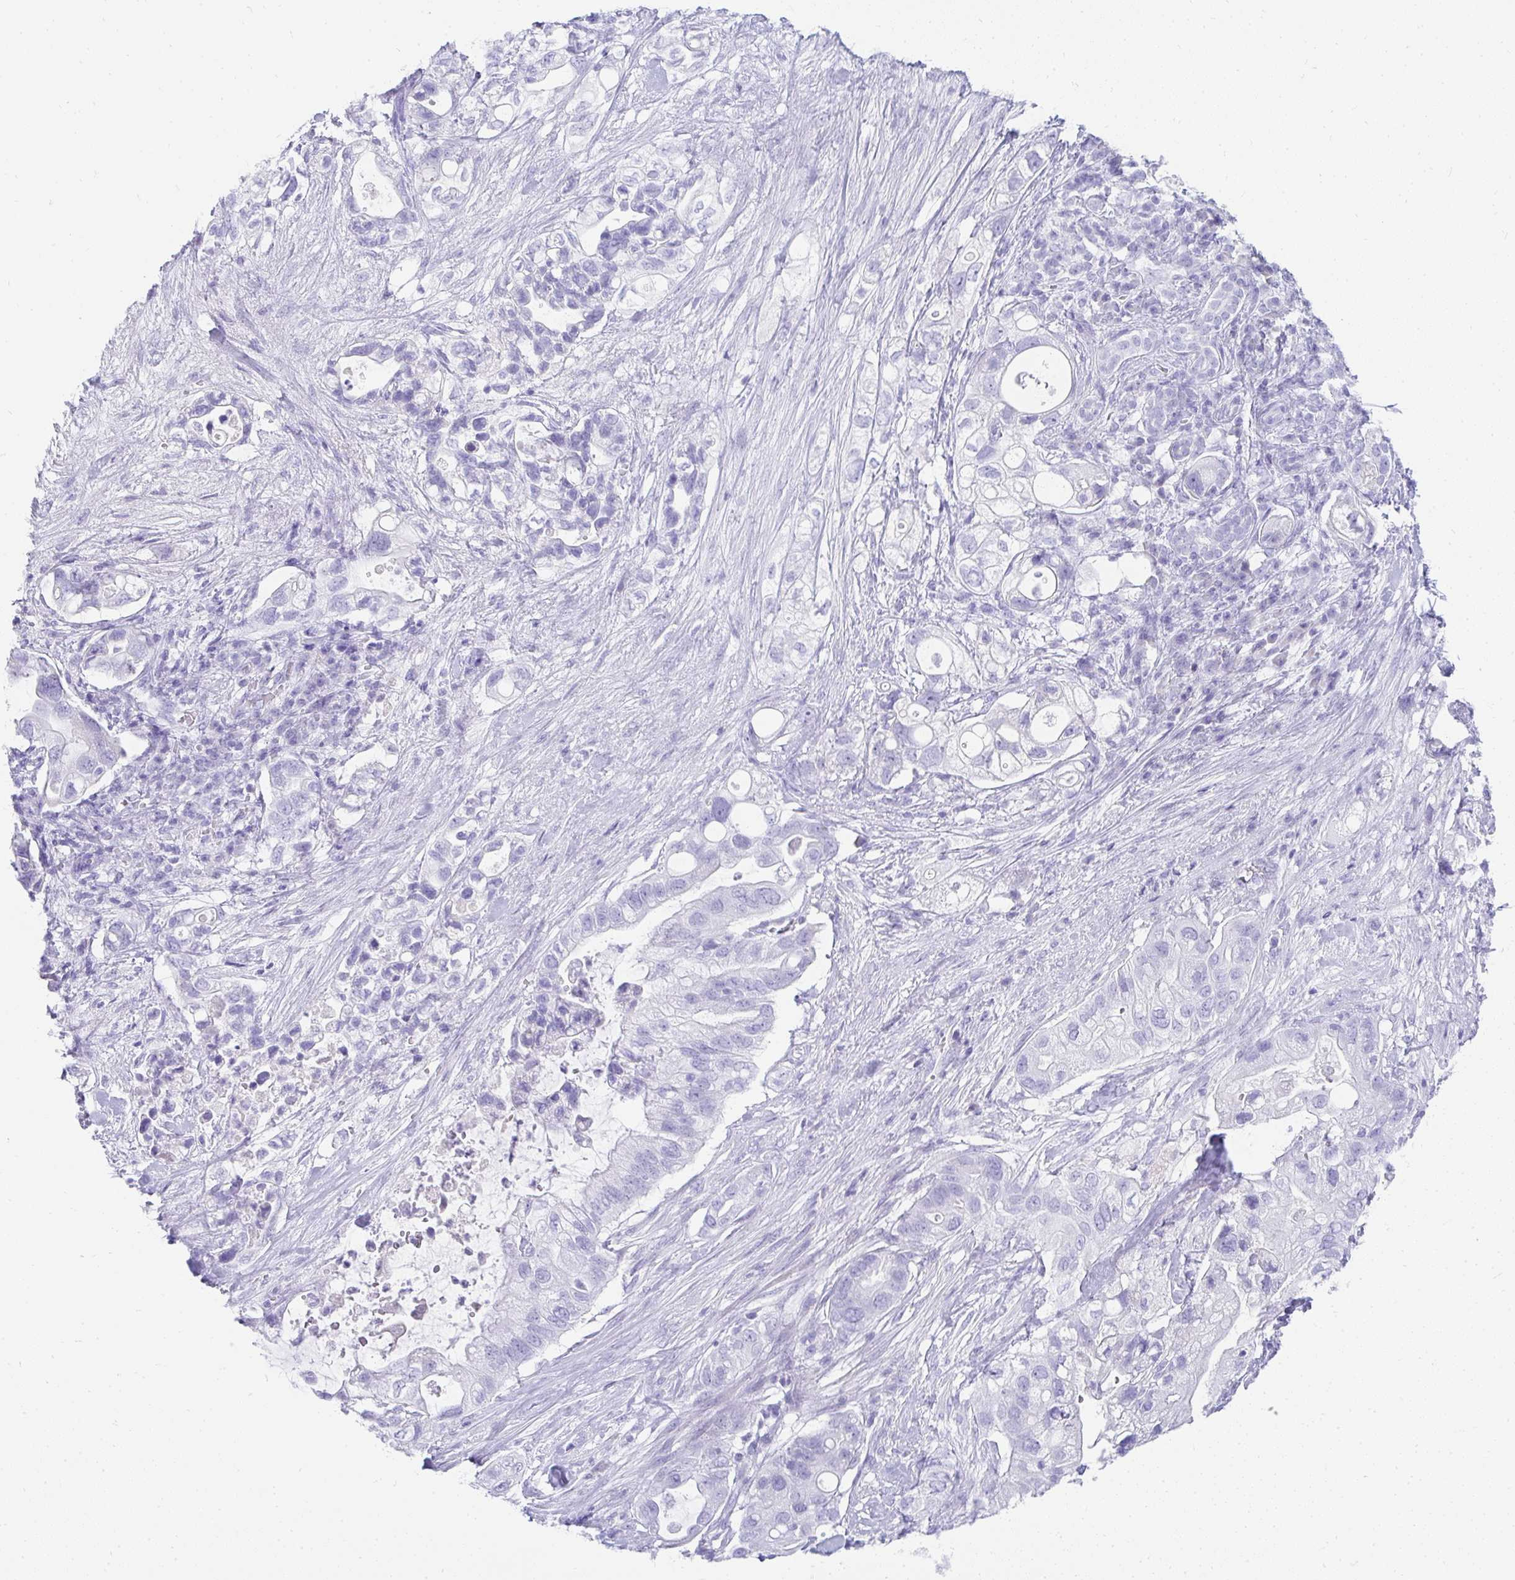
{"staining": {"intensity": "negative", "quantity": "none", "location": "none"}, "tissue": "pancreatic cancer", "cell_type": "Tumor cells", "image_type": "cancer", "snomed": [{"axis": "morphology", "description": "Adenocarcinoma, NOS"}, {"axis": "topography", "description": "Pancreas"}], "caption": "Protein analysis of adenocarcinoma (pancreatic) demonstrates no significant expression in tumor cells.", "gene": "TNNT1", "patient": {"sex": "female", "age": 72}}